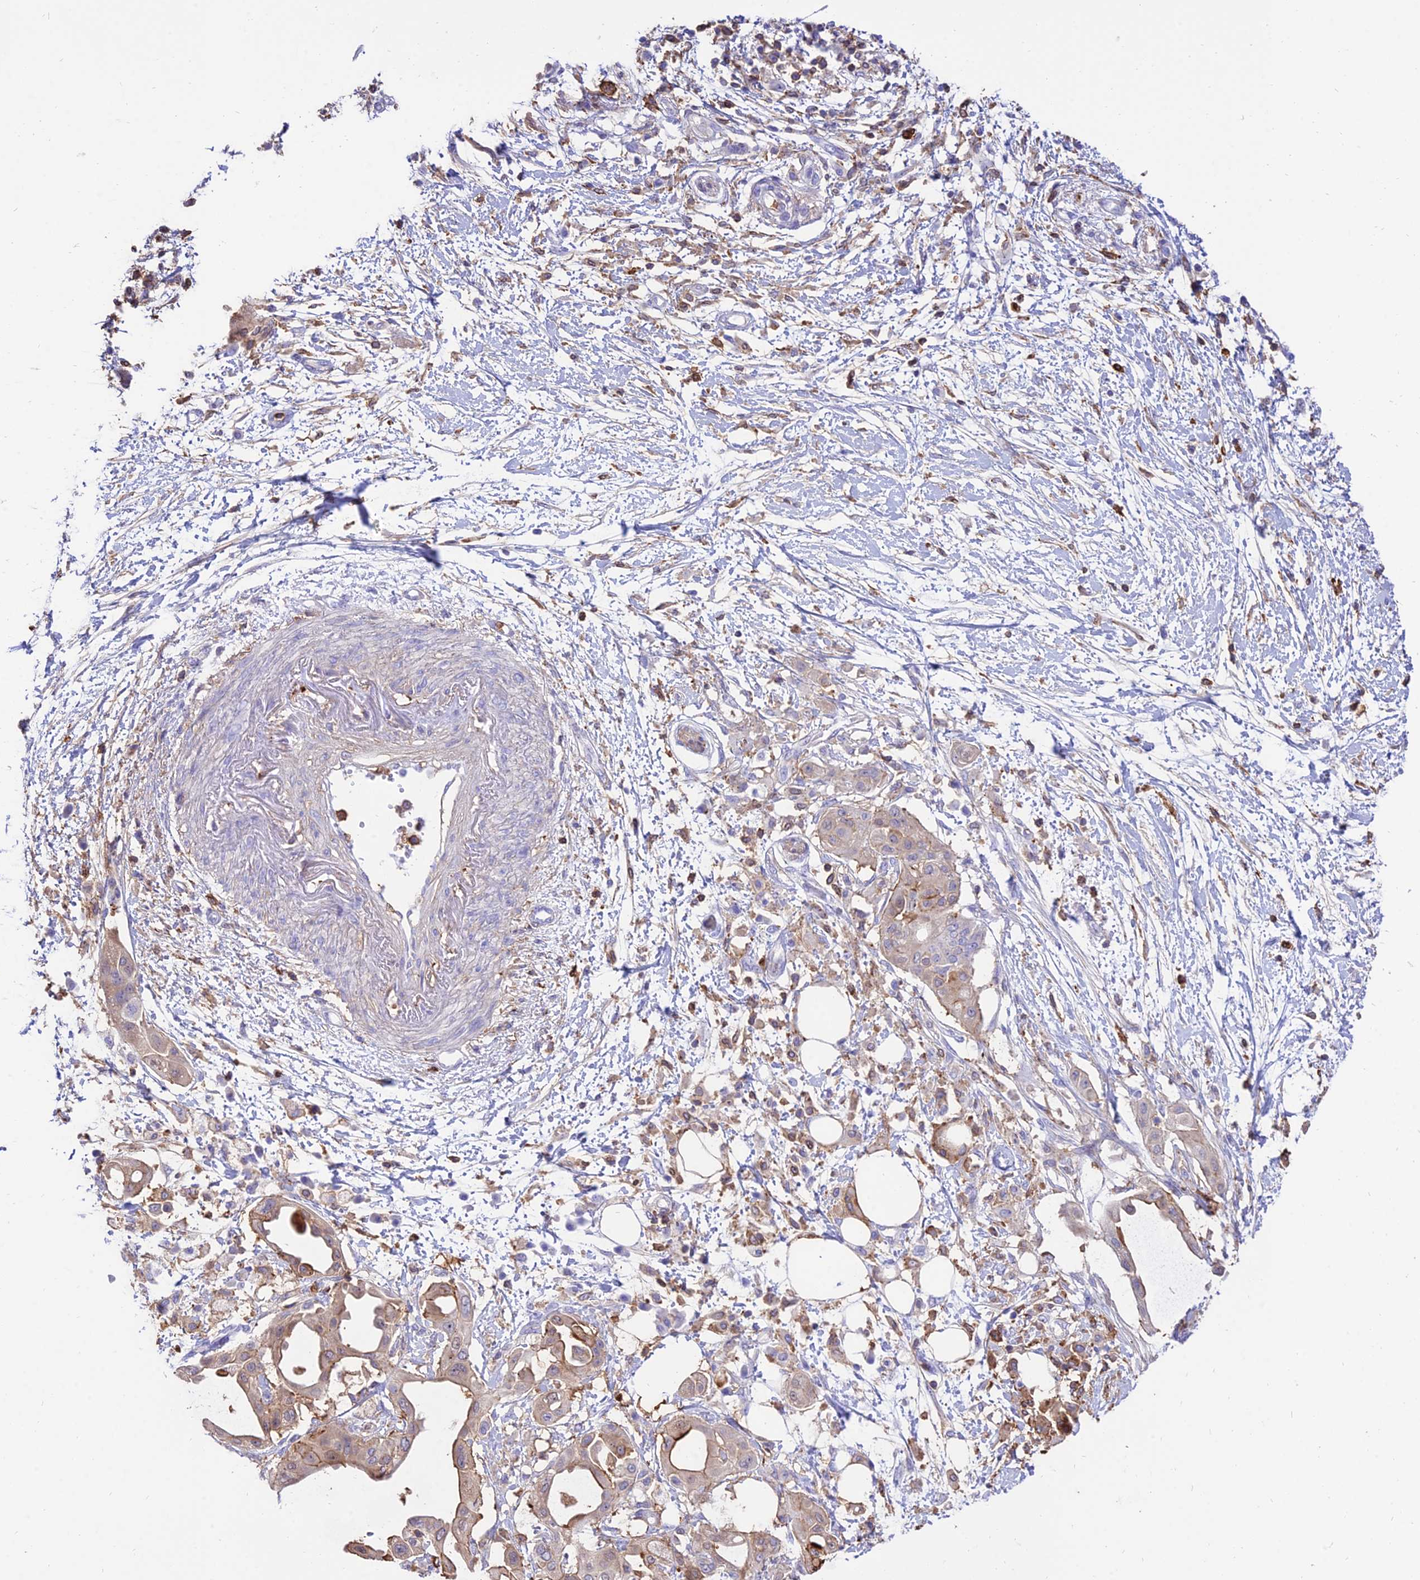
{"staining": {"intensity": "moderate", "quantity": "25%-75%", "location": "cytoplasmic/membranous"}, "tissue": "pancreatic cancer", "cell_type": "Tumor cells", "image_type": "cancer", "snomed": [{"axis": "morphology", "description": "Adenocarcinoma, NOS"}, {"axis": "topography", "description": "Pancreas"}], "caption": "Pancreatic adenocarcinoma stained with immunohistochemistry exhibits moderate cytoplasmic/membranous staining in approximately 25%-75% of tumor cells.", "gene": "SREK1IP1", "patient": {"sex": "male", "age": 68}}